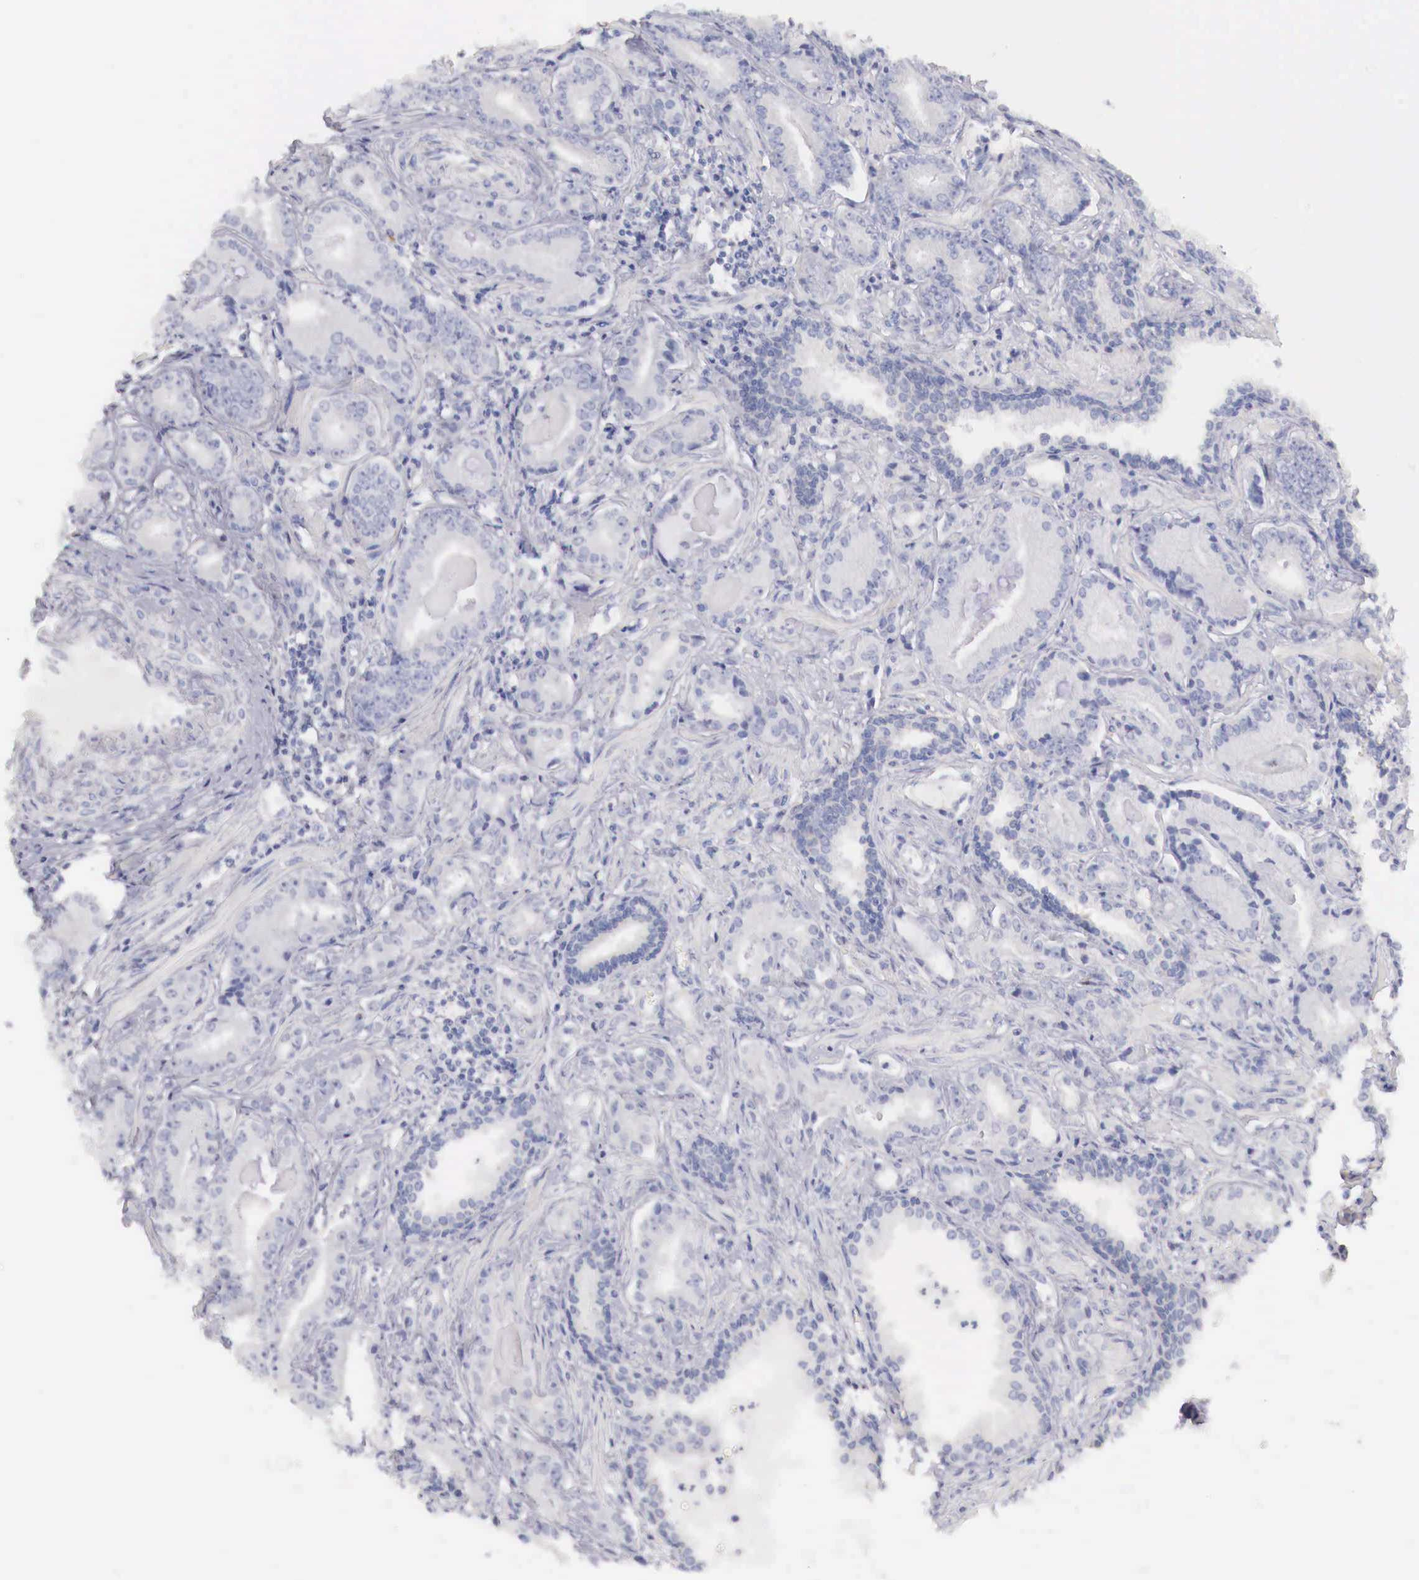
{"staining": {"intensity": "negative", "quantity": "none", "location": "none"}, "tissue": "prostate cancer", "cell_type": "Tumor cells", "image_type": "cancer", "snomed": [{"axis": "morphology", "description": "Adenocarcinoma, Low grade"}, {"axis": "topography", "description": "Prostate"}], "caption": "Immunohistochemical staining of human prostate adenocarcinoma (low-grade) shows no significant positivity in tumor cells.", "gene": "TRIM13", "patient": {"sex": "male", "age": 65}}